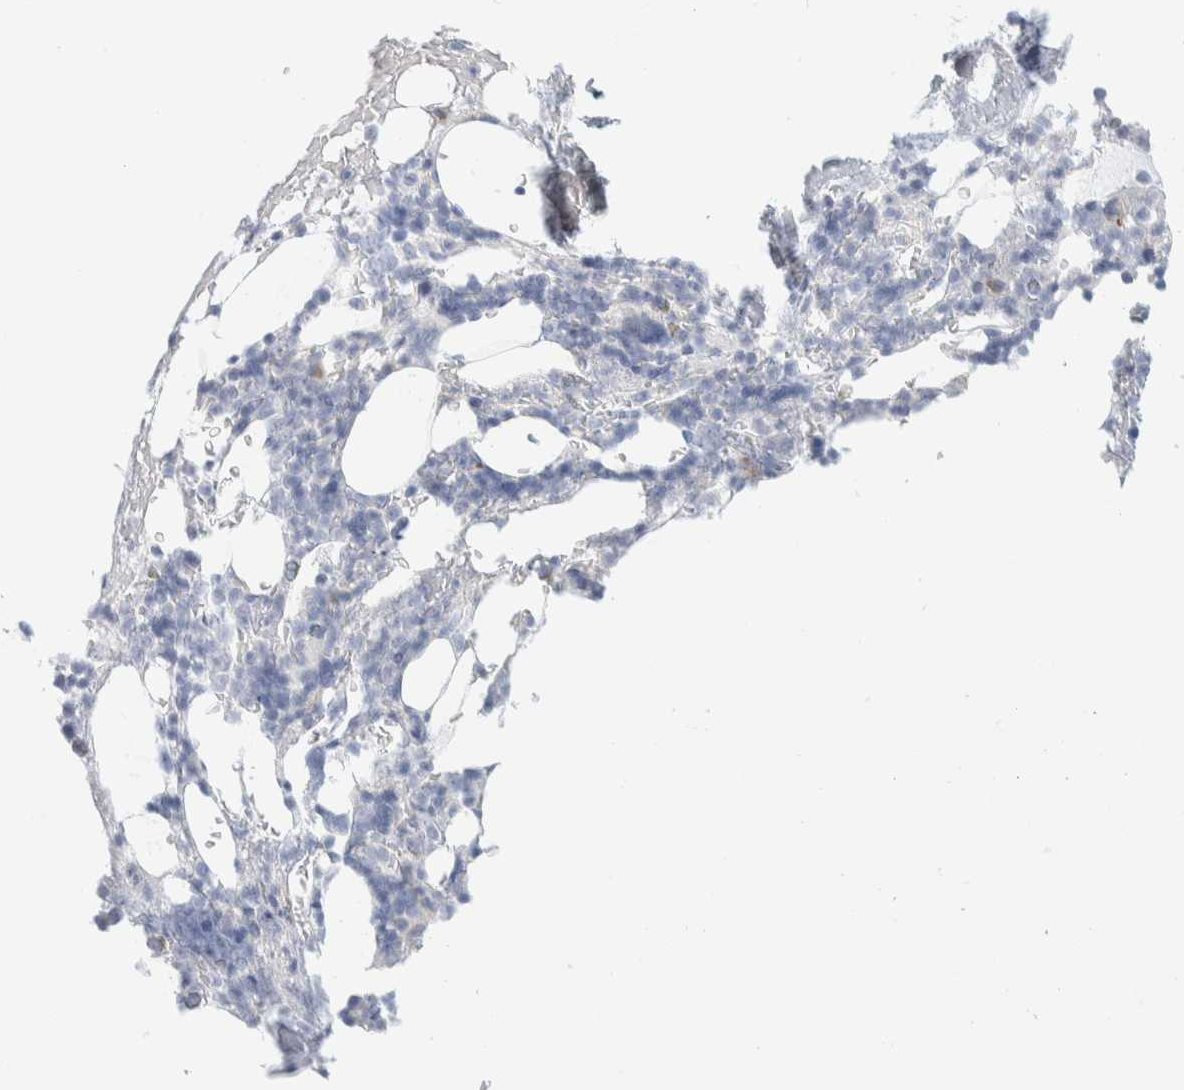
{"staining": {"intensity": "negative", "quantity": "none", "location": "none"}, "tissue": "bone marrow", "cell_type": "Hematopoietic cells", "image_type": "normal", "snomed": [{"axis": "morphology", "description": "Normal tissue, NOS"}, {"axis": "topography", "description": "Bone marrow"}], "caption": "The image shows no significant positivity in hematopoietic cells of bone marrow.", "gene": "ATCAY", "patient": {"sex": "female", "age": 81}}